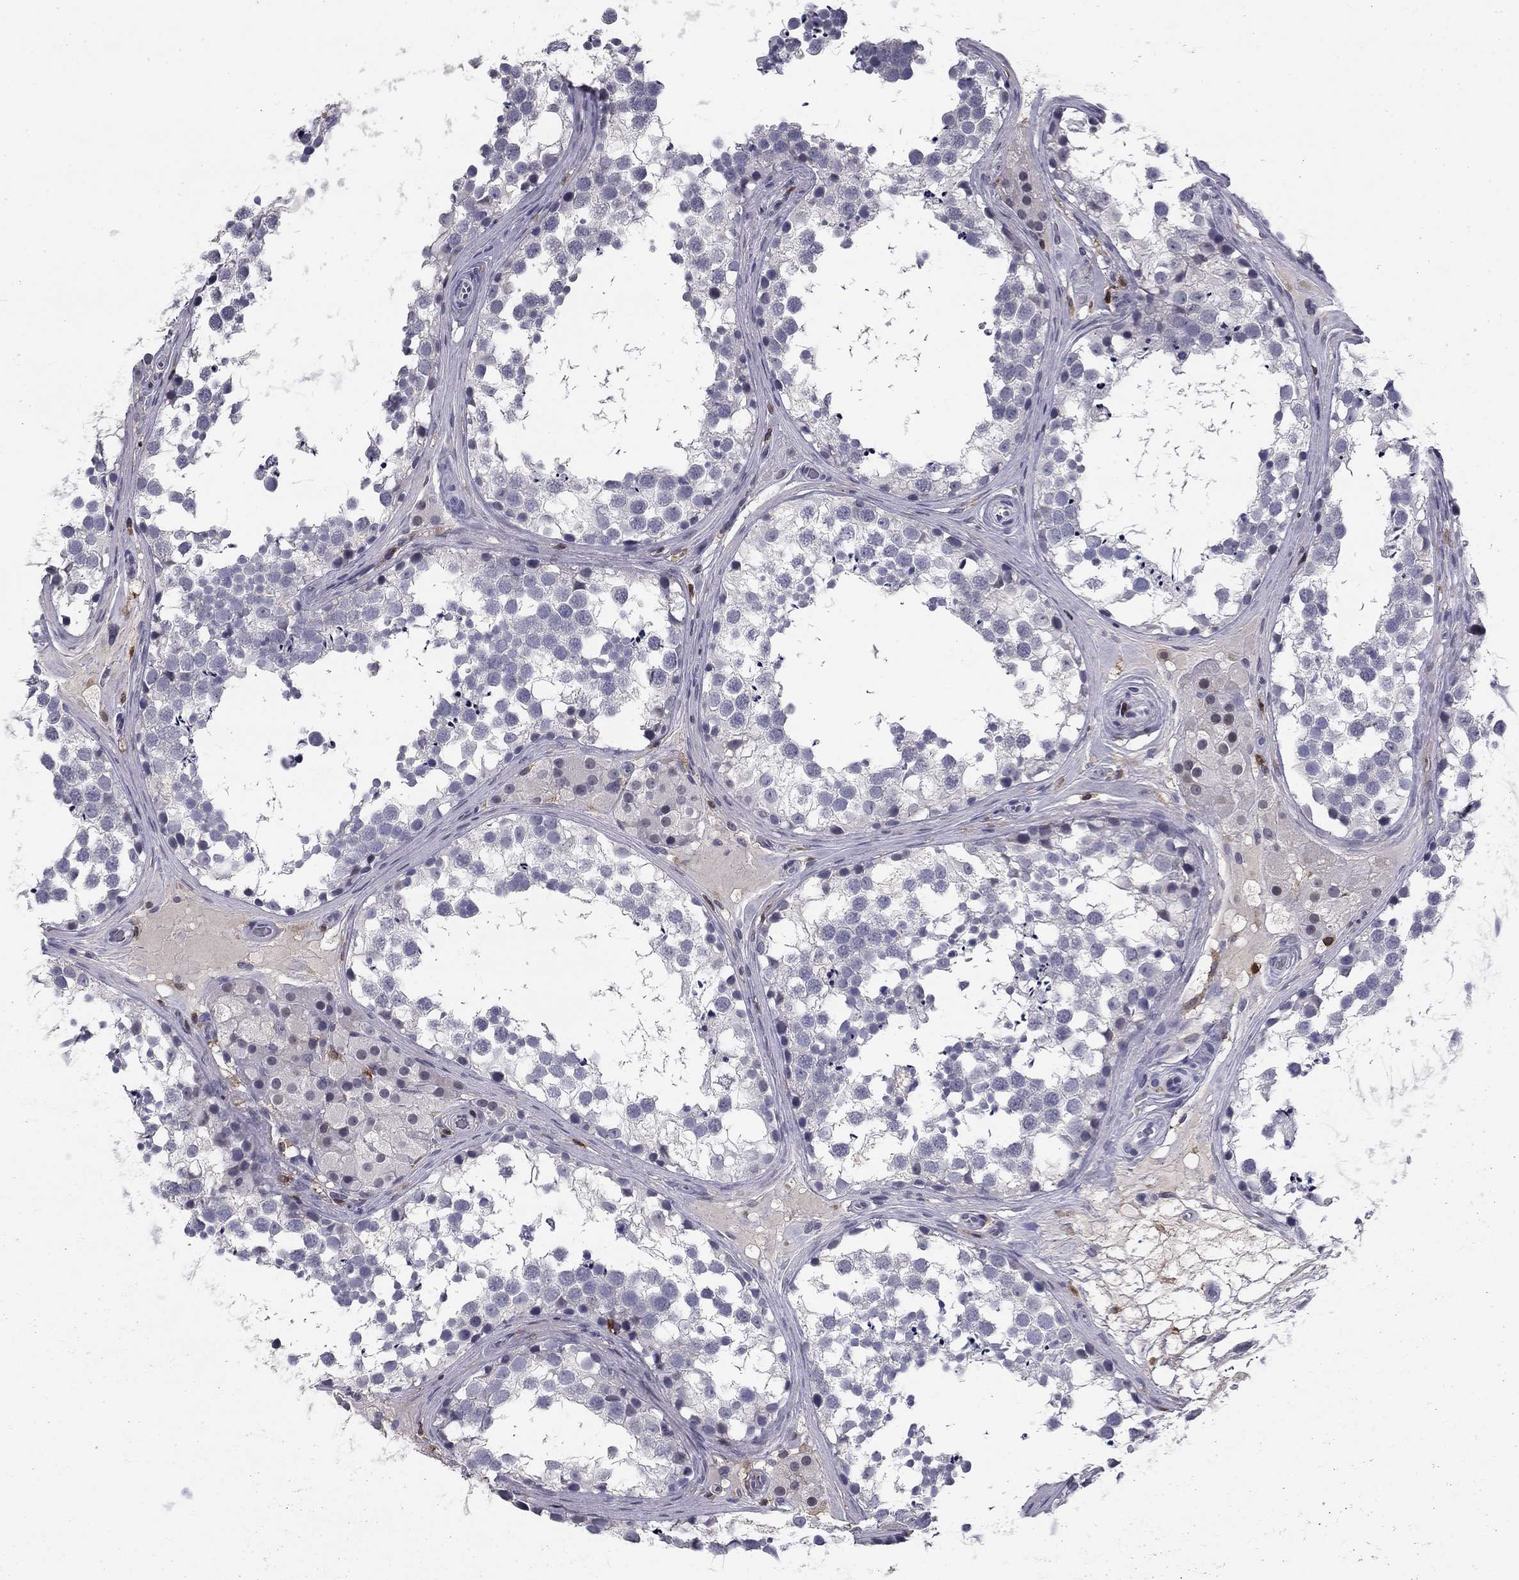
{"staining": {"intensity": "negative", "quantity": "none", "location": "none"}, "tissue": "testis", "cell_type": "Cells in seminiferous ducts", "image_type": "normal", "snomed": [{"axis": "morphology", "description": "Normal tissue, NOS"}, {"axis": "morphology", "description": "Seminoma, NOS"}, {"axis": "topography", "description": "Testis"}], "caption": "DAB immunohistochemical staining of normal human testis exhibits no significant staining in cells in seminiferous ducts.", "gene": "PLCB2", "patient": {"sex": "male", "age": 65}}